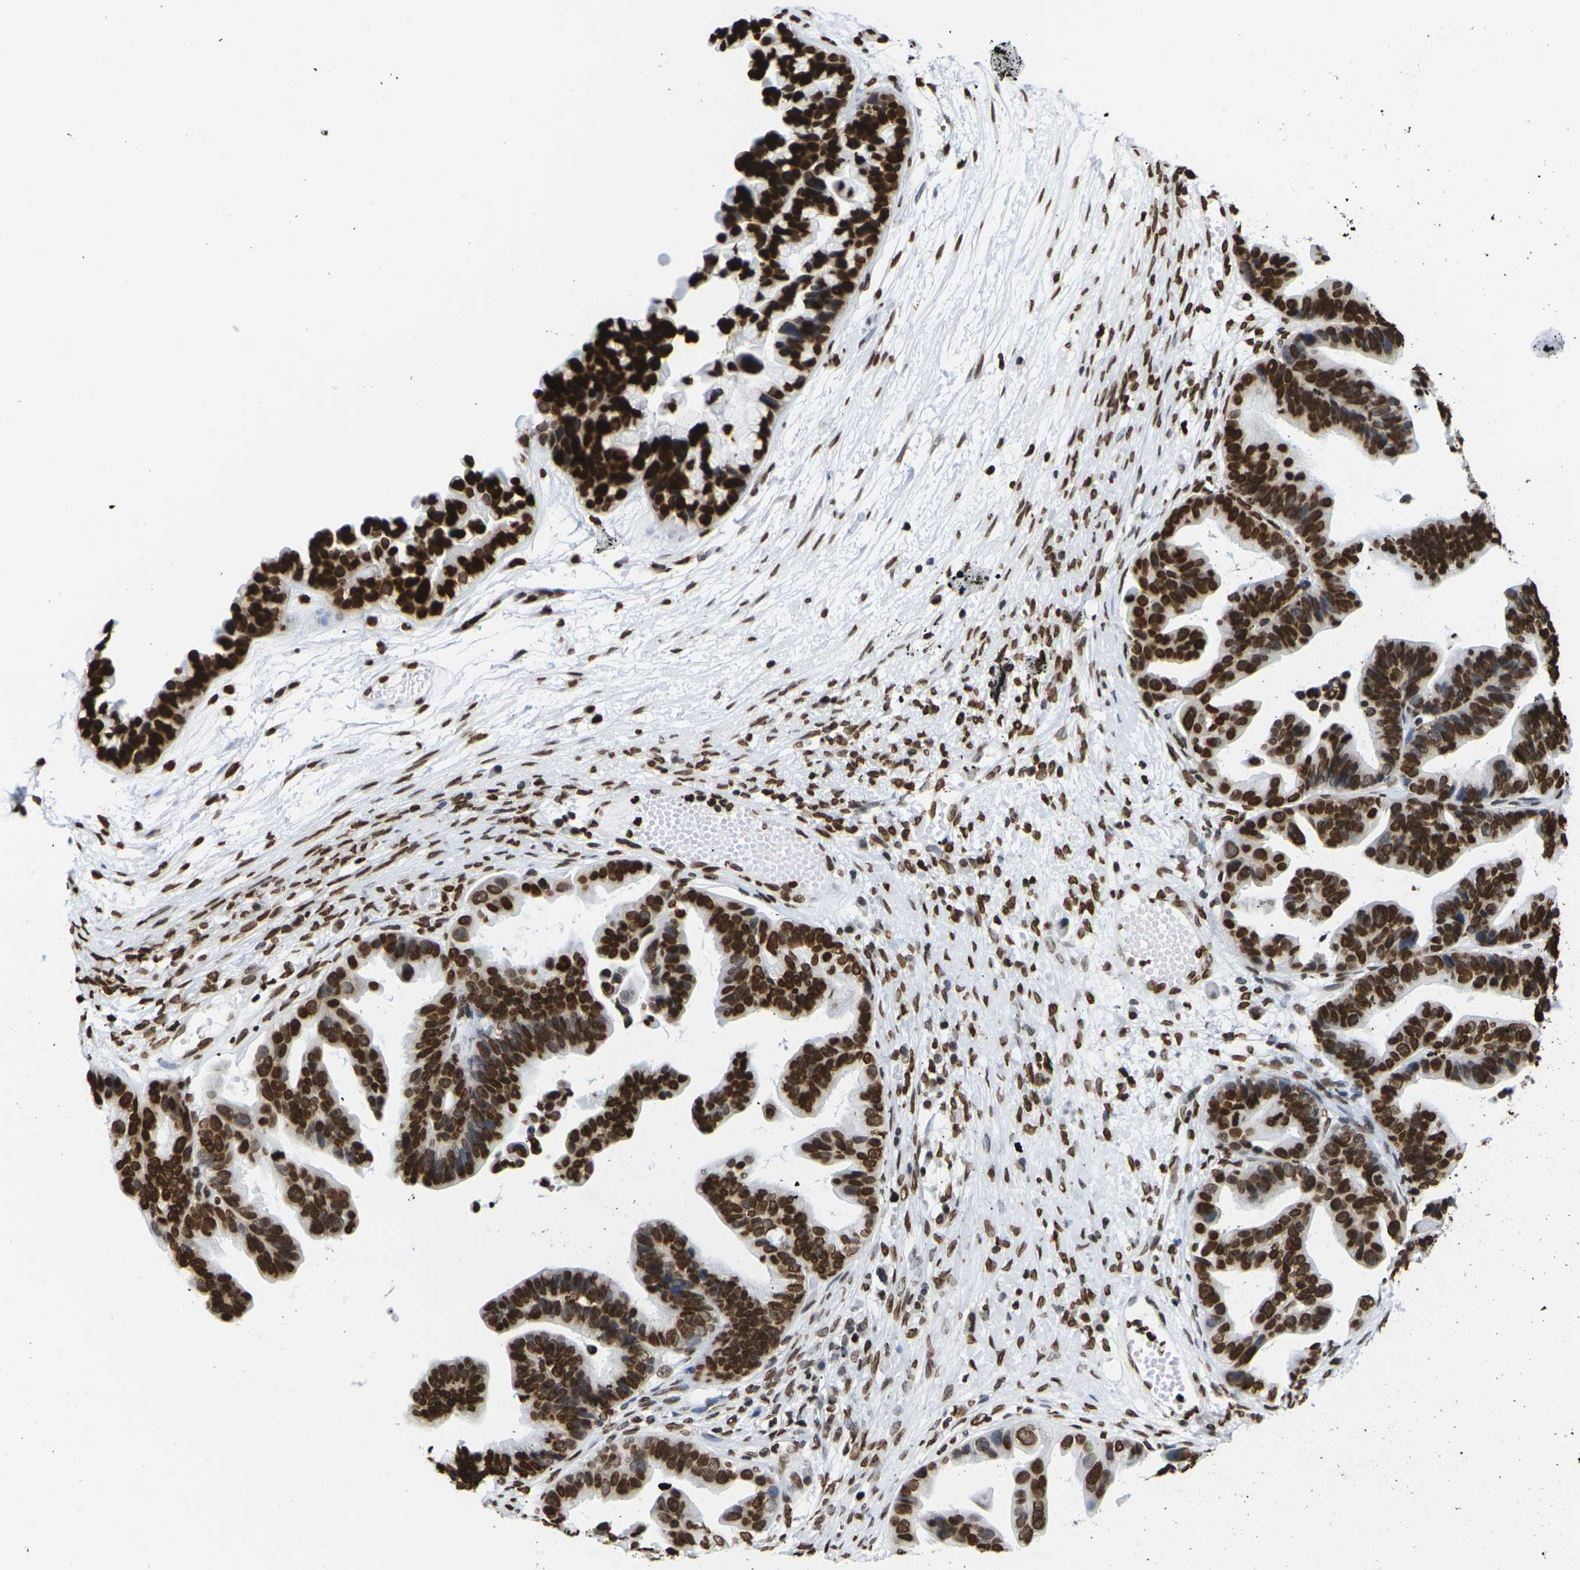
{"staining": {"intensity": "strong", "quantity": ">75%", "location": "cytoplasmic/membranous,nuclear"}, "tissue": "ovarian cancer", "cell_type": "Tumor cells", "image_type": "cancer", "snomed": [{"axis": "morphology", "description": "Cystadenocarcinoma, serous, NOS"}, {"axis": "topography", "description": "Ovary"}], "caption": "Serous cystadenocarcinoma (ovarian) was stained to show a protein in brown. There is high levels of strong cytoplasmic/membranous and nuclear staining in about >75% of tumor cells.", "gene": "H2AC21", "patient": {"sex": "female", "age": 56}}